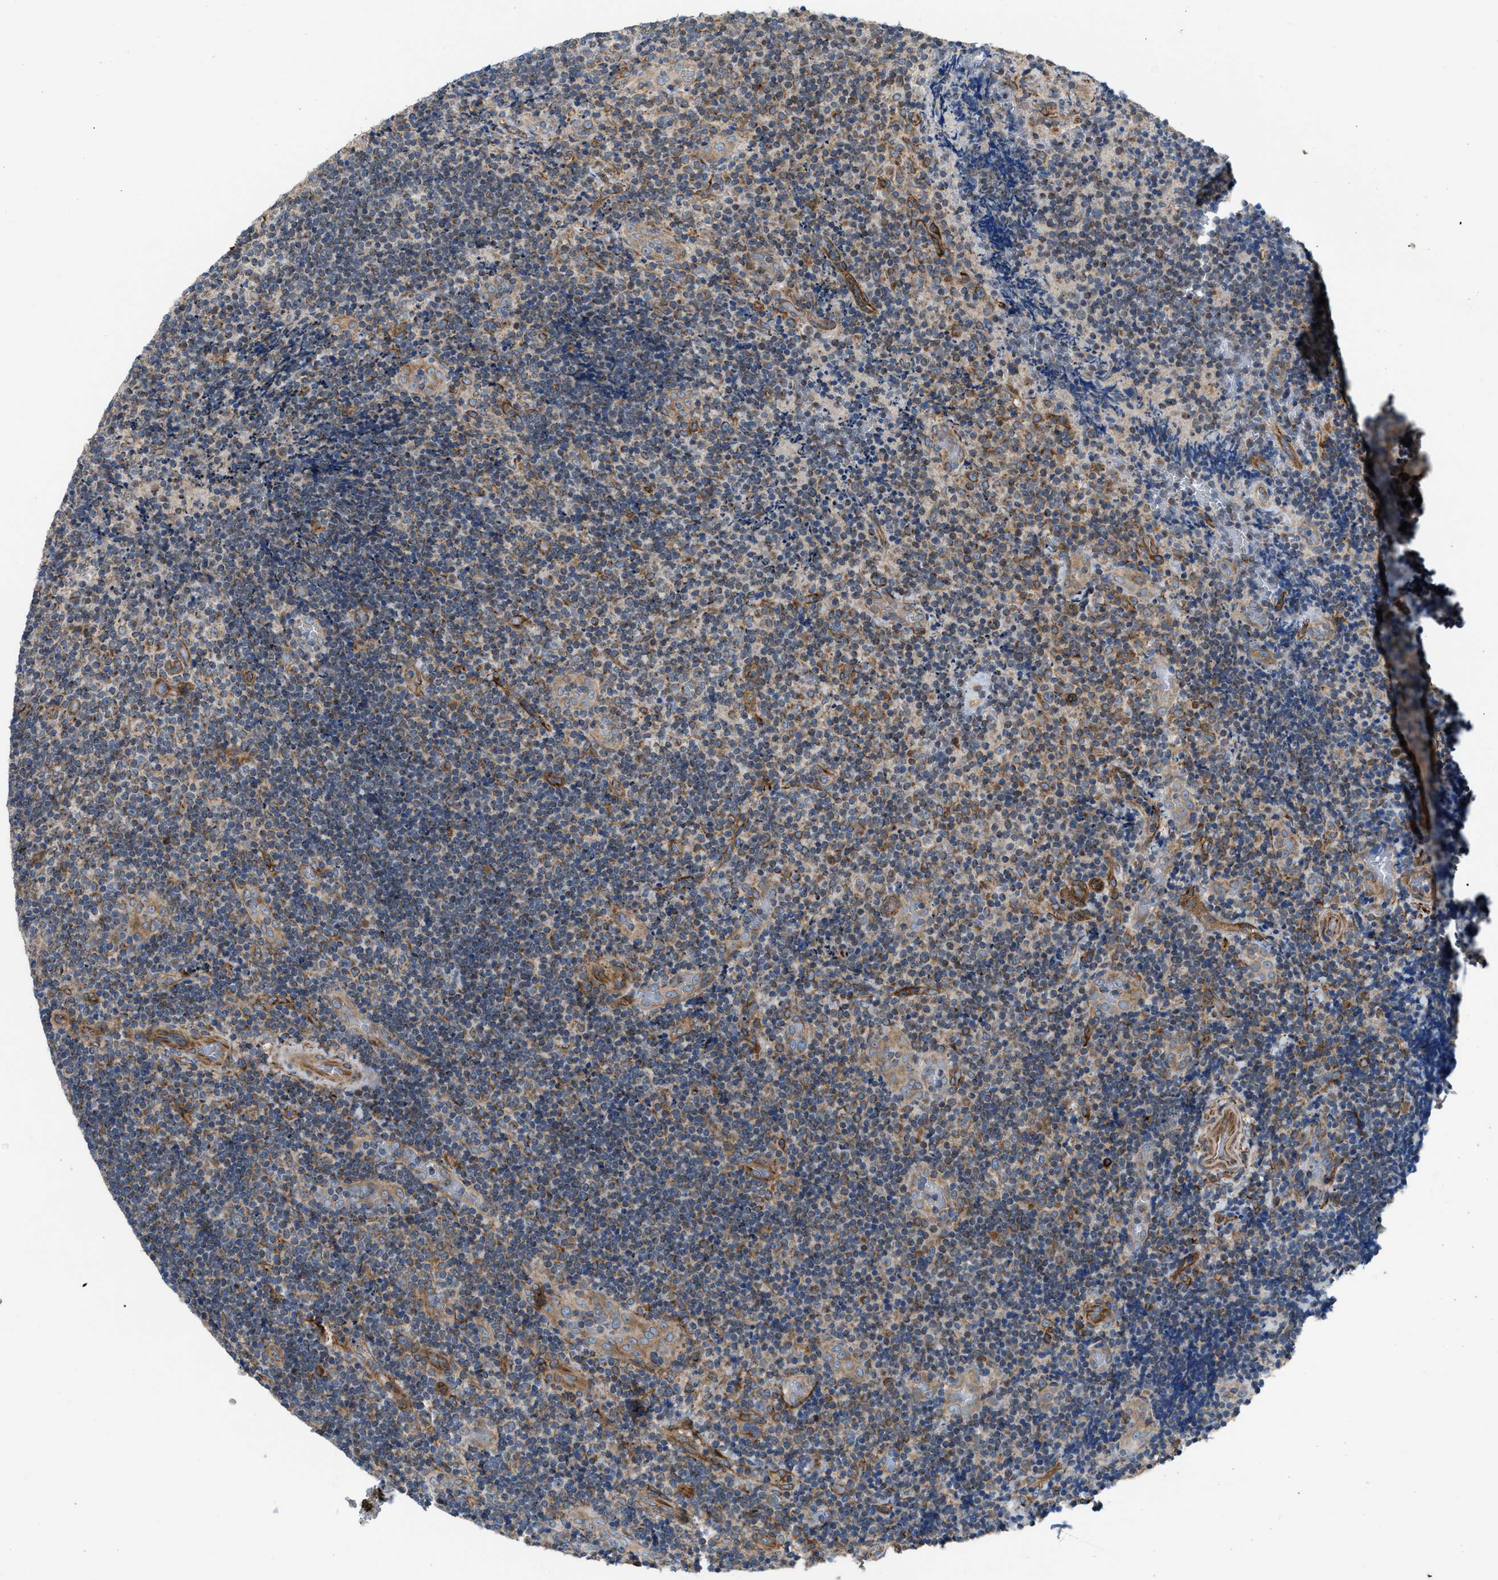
{"staining": {"intensity": "moderate", "quantity": "<25%", "location": "cytoplasmic/membranous"}, "tissue": "lymphoma", "cell_type": "Tumor cells", "image_type": "cancer", "snomed": [{"axis": "morphology", "description": "Malignant lymphoma, non-Hodgkin's type, High grade"}, {"axis": "topography", "description": "Tonsil"}], "caption": "Approximately <25% of tumor cells in lymphoma display moderate cytoplasmic/membranous protein staining as visualized by brown immunohistochemical staining.", "gene": "SLC10A3", "patient": {"sex": "female", "age": 36}}